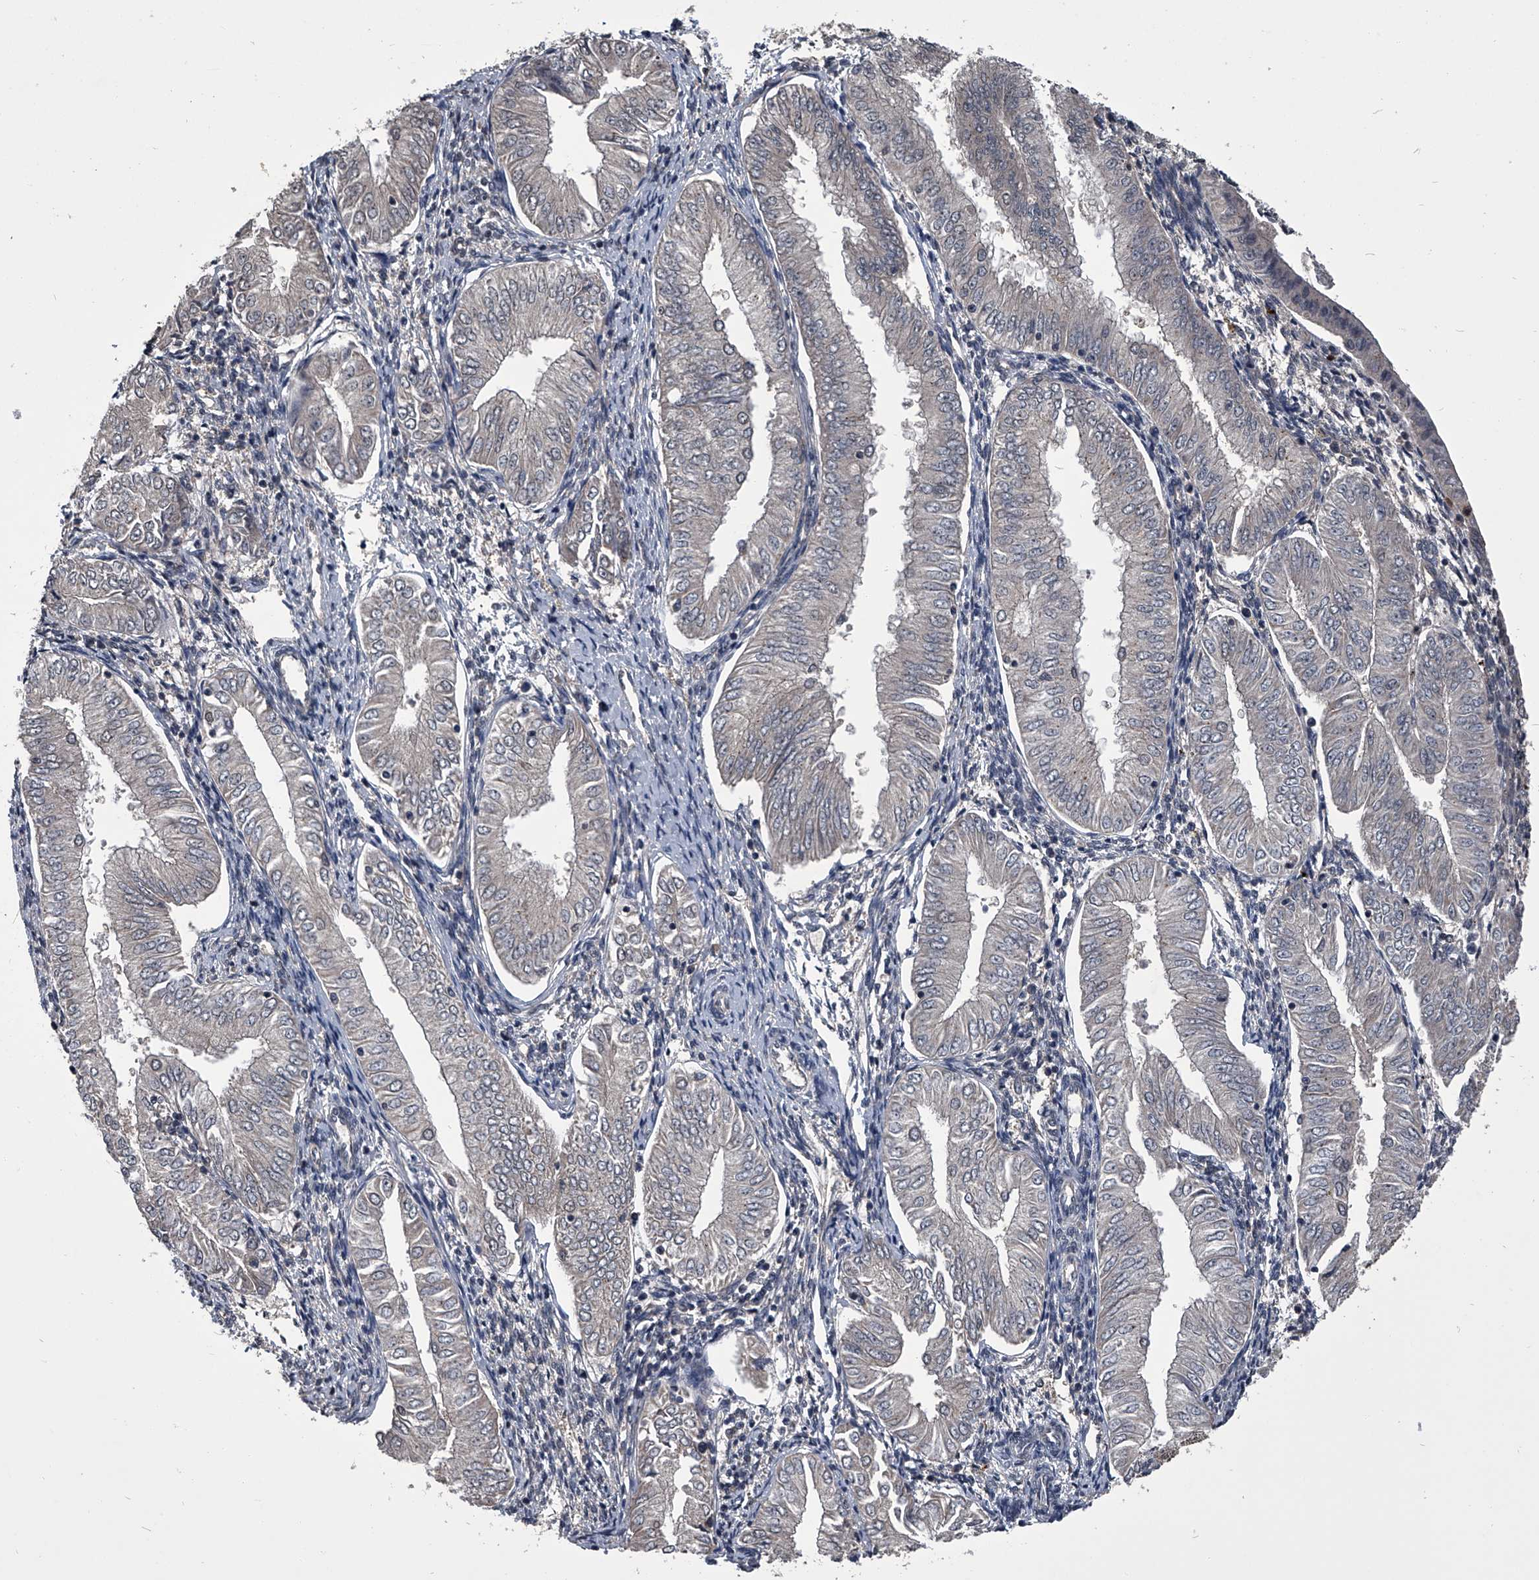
{"staining": {"intensity": "weak", "quantity": "<25%", "location": "nuclear"}, "tissue": "endometrial cancer", "cell_type": "Tumor cells", "image_type": "cancer", "snomed": [{"axis": "morphology", "description": "Adenocarcinoma, NOS"}, {"axis": "topography", "description": "Endometrium"}], "caption": "Immunohistochemistry photomicrograph of neoplastic tissue: human endometrial adenocarcinoma stained with DAB demonstrates no significant protein positivity in tumor cells. (Brightfield microscopy of DAB (3,3'-diaminobenzidine) immunohistochemistry at high magnification).", "gene": "TSNAX", "patient": {"sex": "female", "age": 53}}